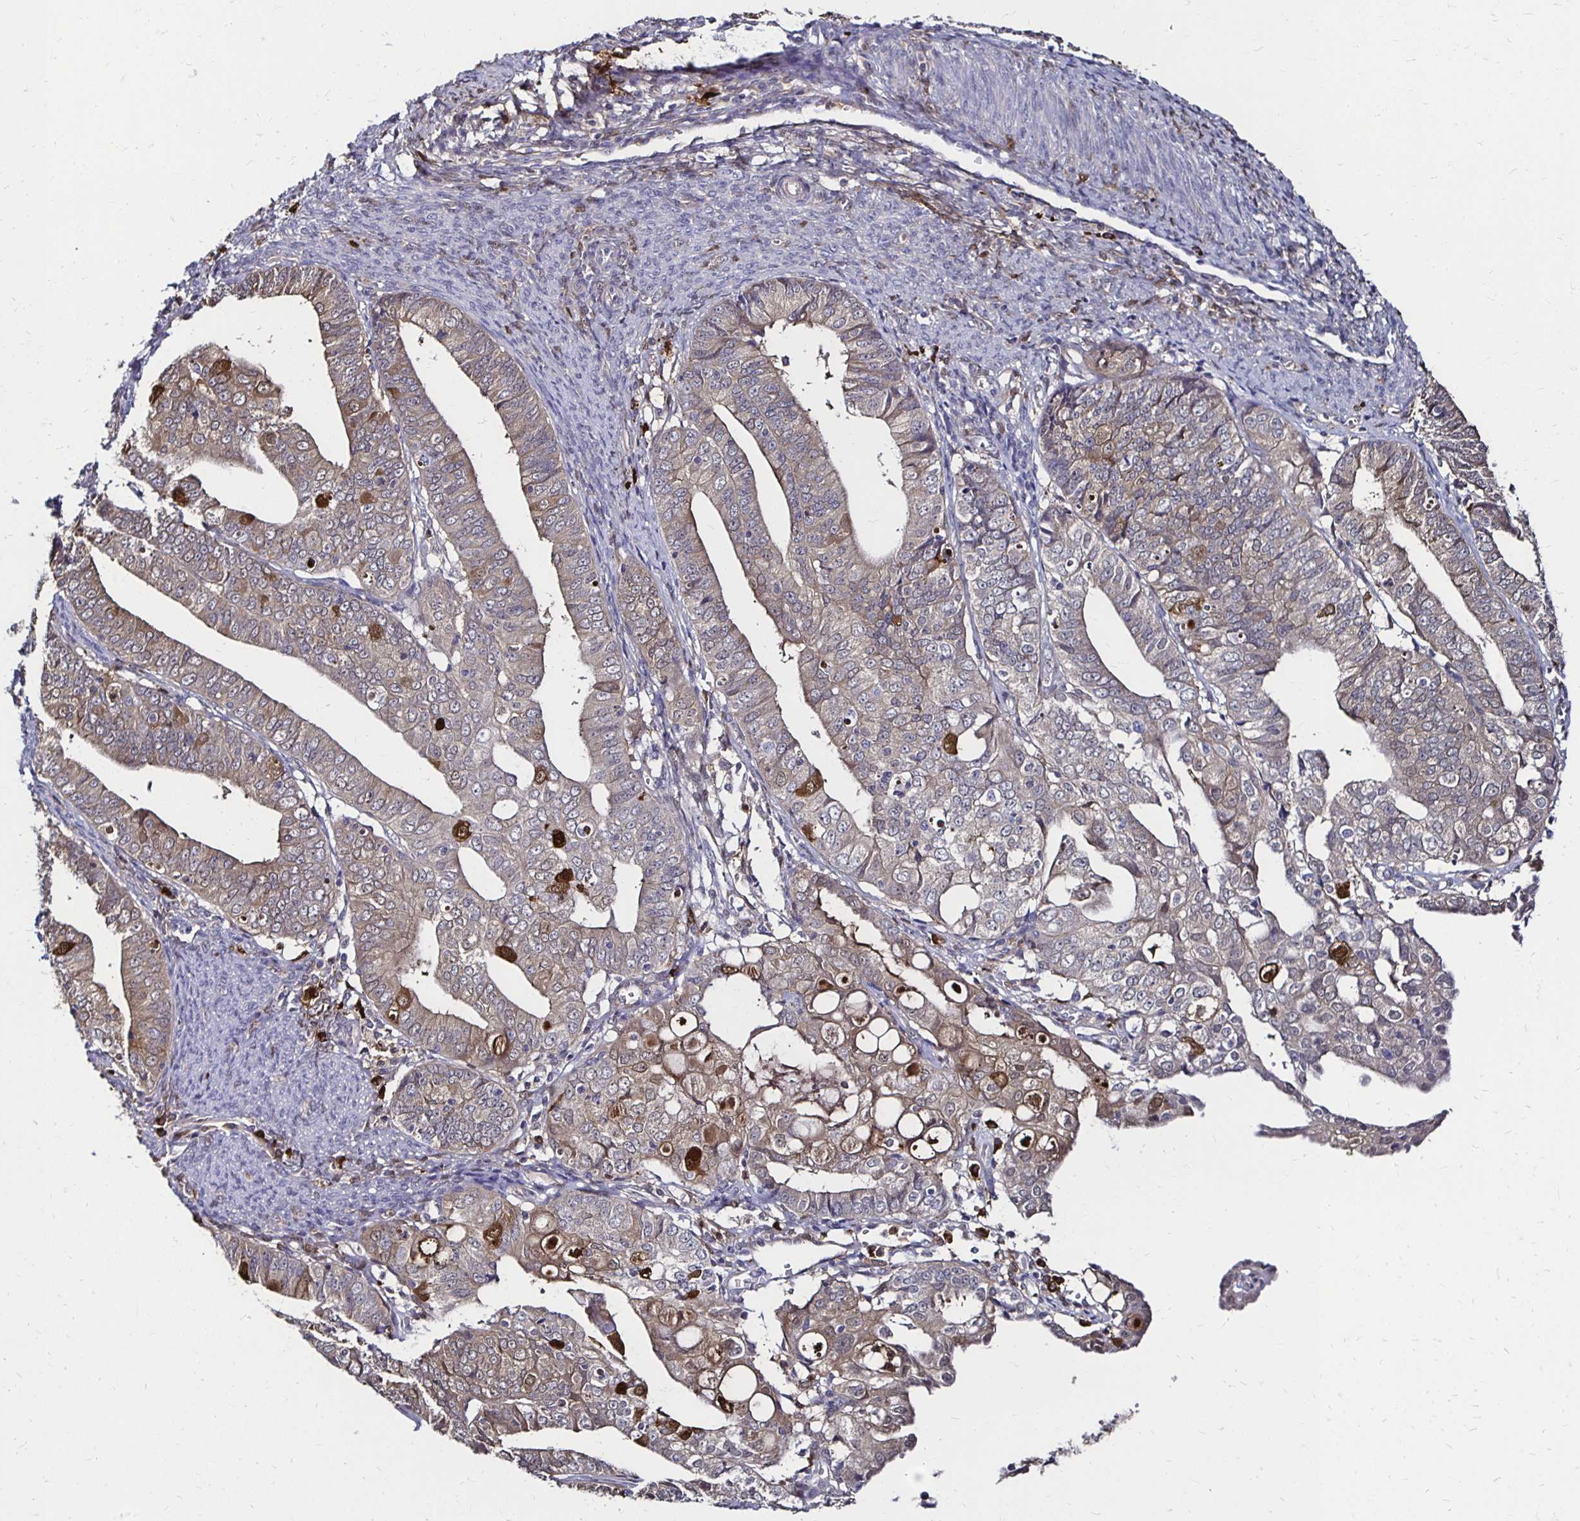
{"staining": {"intensity": "strong", "quantity": "<25%", "location": "cytoplasmic/membranous,nuclear"}, "tissue": "endometrial cancer", "cell_type": "Tumor cells", "image_type": "cancer", "snomed": [{"axis": "morphology", "description": "Adenocarcinoma, NOS"}, {"axis": "topography", "description": "Endometrium"}], "caption": "Immunohistochemical staining of endometrial adenocarcinoma exhibits strong cytoplasmic/membranous and nuclear protein staining in approximately <25% of tumor cells.", "gene": "TXN", "patient": {"sex": "female", "age": 56}}